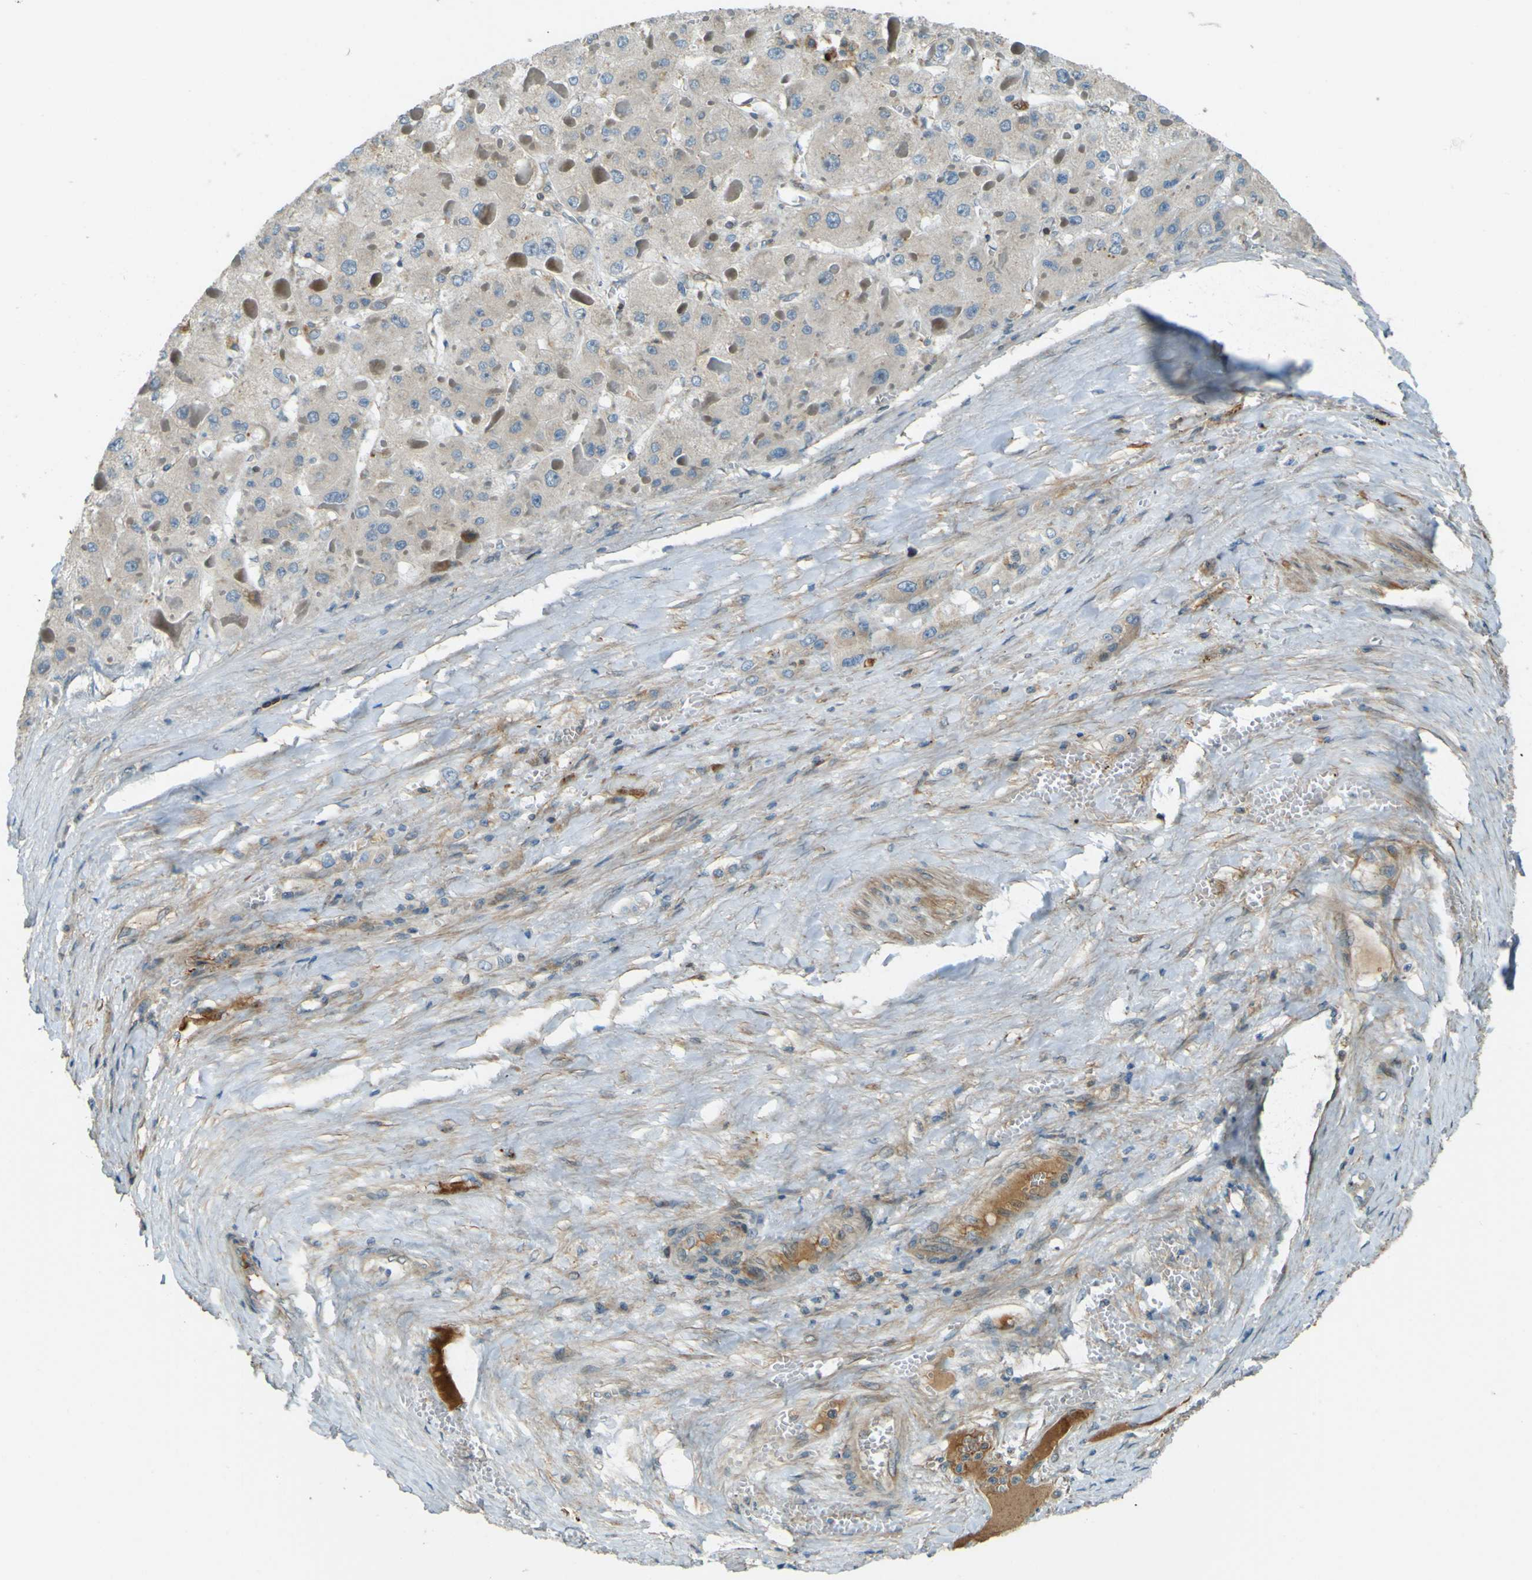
{"staining": {"intensity": "weak", "quantity": "<25%", "location": "cytoplasmic/membranous"}, "tissue": "liver cancer", "cell_type": "Tumor cells", "image_type": "cancer", "snomed": [{"axis": "morphology", "description": "Carcinoma, Hepatocellular, NOS"}, {"axis": "topography", "description": "Liver"}], "caption": "Micrograph shows no significant protein positivity in tumor cells of liver cancer (hepatocellular carcinoma). Brightfield microscopy of immunohistochemistry stained with DAB (3,3'-diaminobenzidine) (brown) and hematoxylin (blue), captured at high magnification.", "gene": "LPCAT1", "patient": {"sex": "female", "age": 73}}